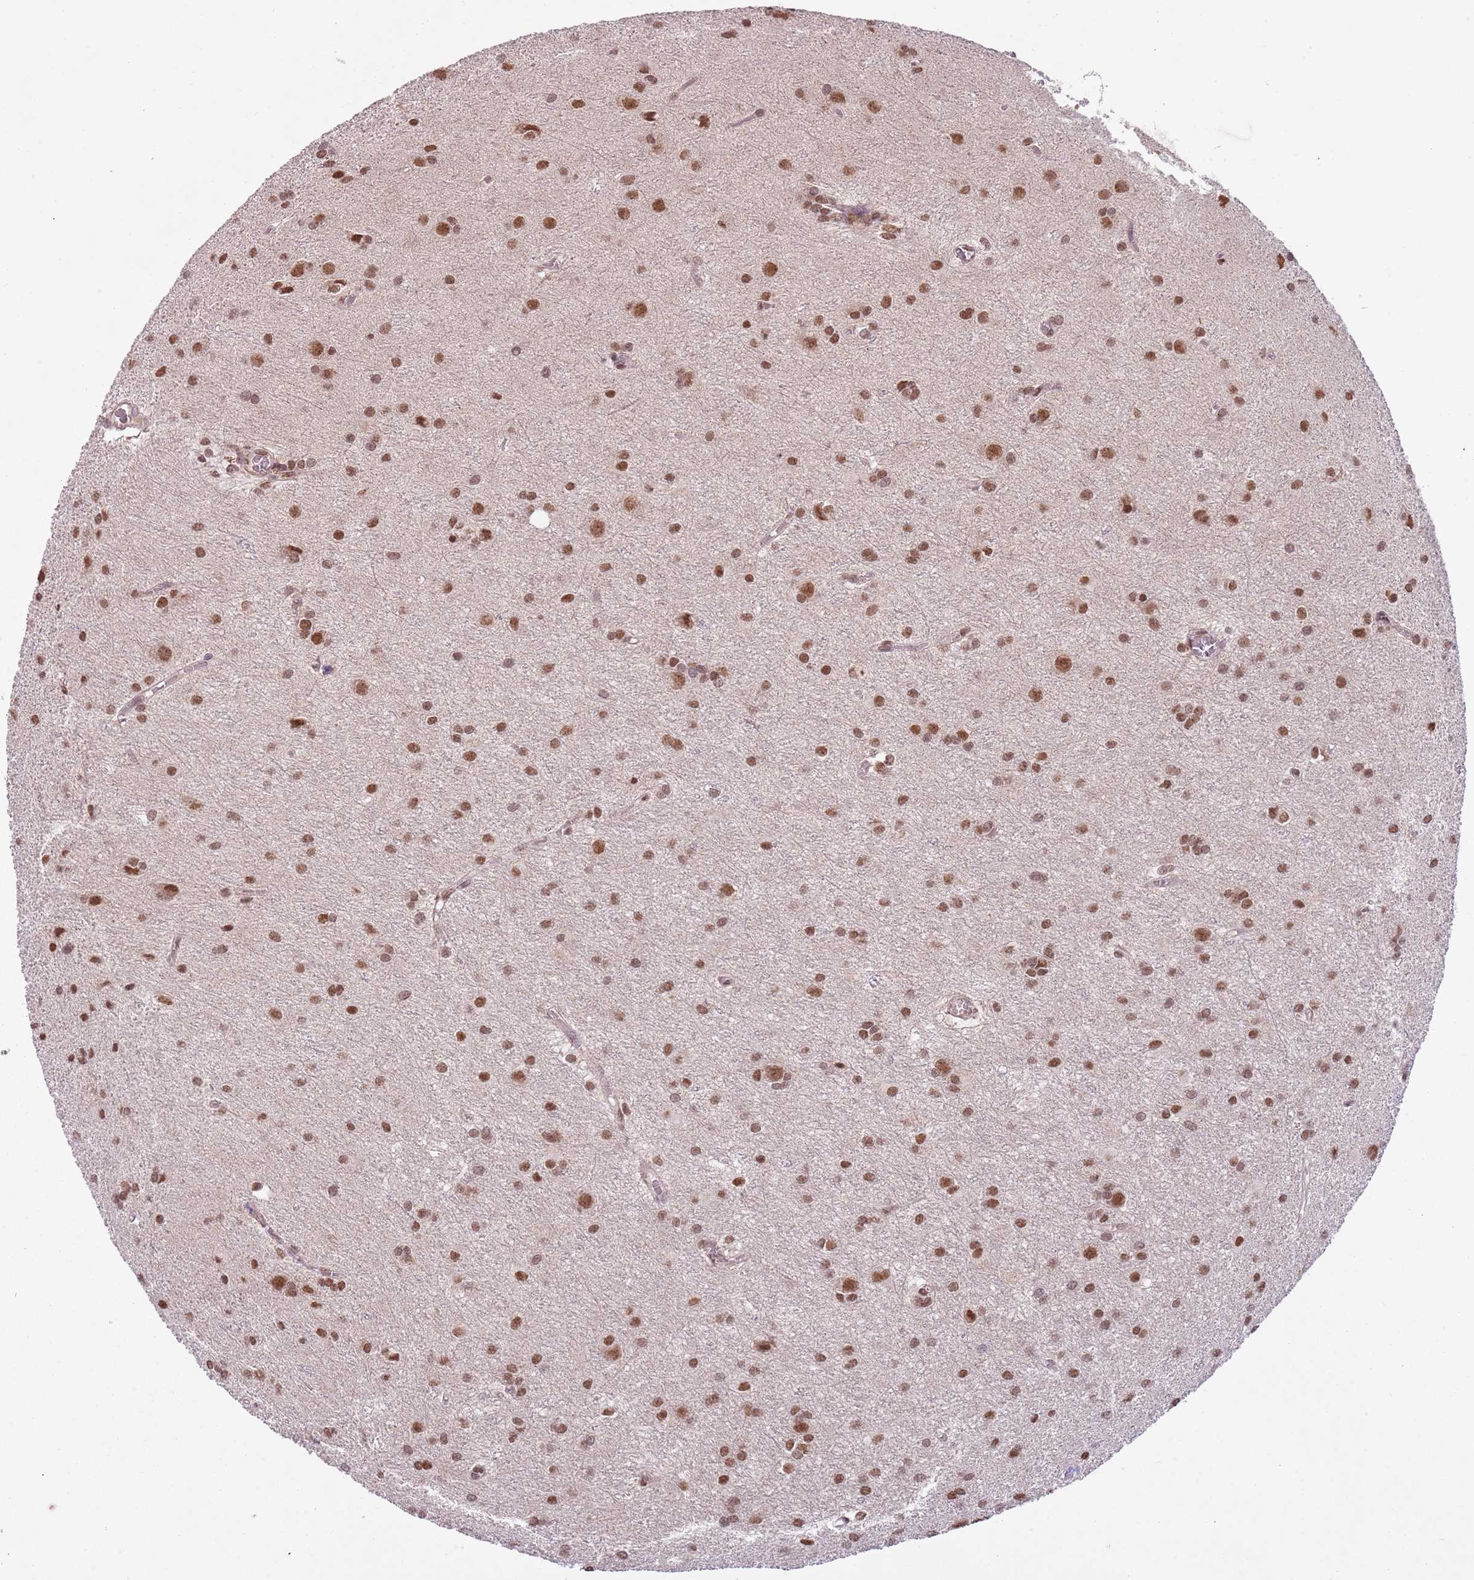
{"staining": {"intensity": "moderate", "quantity": ">75%", "location": "nuclear"}, "tissue": "glioma", "cell_type": "Tumor cells", "image_type": "cancer", "snomed": [{"axis": "morphology", "description": "Glioma, malignant, High grade"}, {"axis": "topography", "description": "Brain"}], "caption": "Protein staining of malignant high-grade glioma tissue reveals moderate nuclear expression in about >75% of tumor cells. The staining was performed using DAB (3,3'-diaminobenzidine) to visualize the protein expression in brown, while the nuclei were stained in blue with hematoxylin (Magnification: 20x).", "gene": "FAM120AOS", "patient": {"sex": "female", "age": 50}}